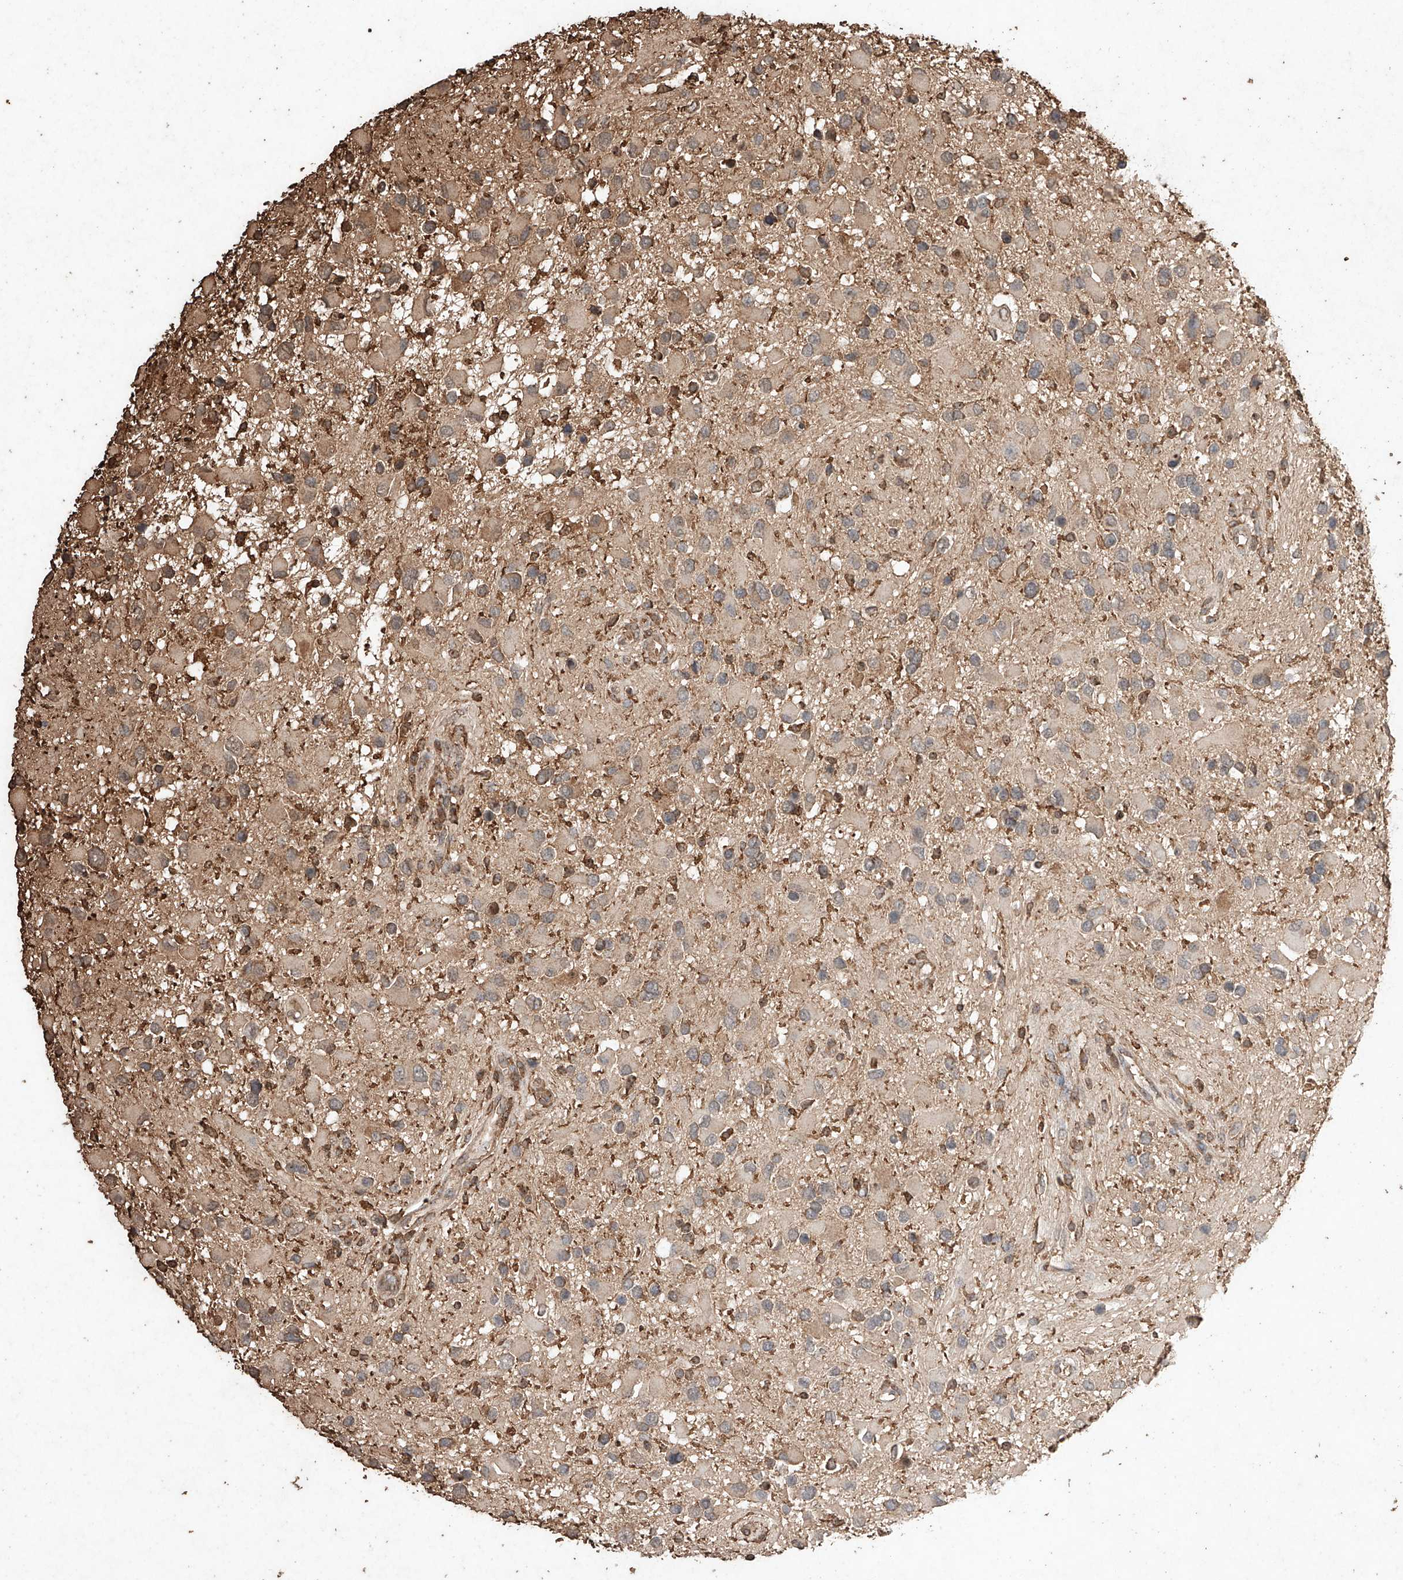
{"staining": {"intensity": "weak", "quantity": "<25%", "location": "cytoplasmic/membranous"}, "tissue": "glioma", "cell_type": "Tumor cells", "image_type": "cancer", "snomed": [{"axis": "morphology", "description": "Glioma, malignant, High grade"}, {"axis": "topography", "description": "Brain"}], "caption": "This is a micrograph of IHC staining of glioma, which shows no staining in tumor cells.", "gene": "M6PR", "patient": {"sex": "male", "age": 53}}